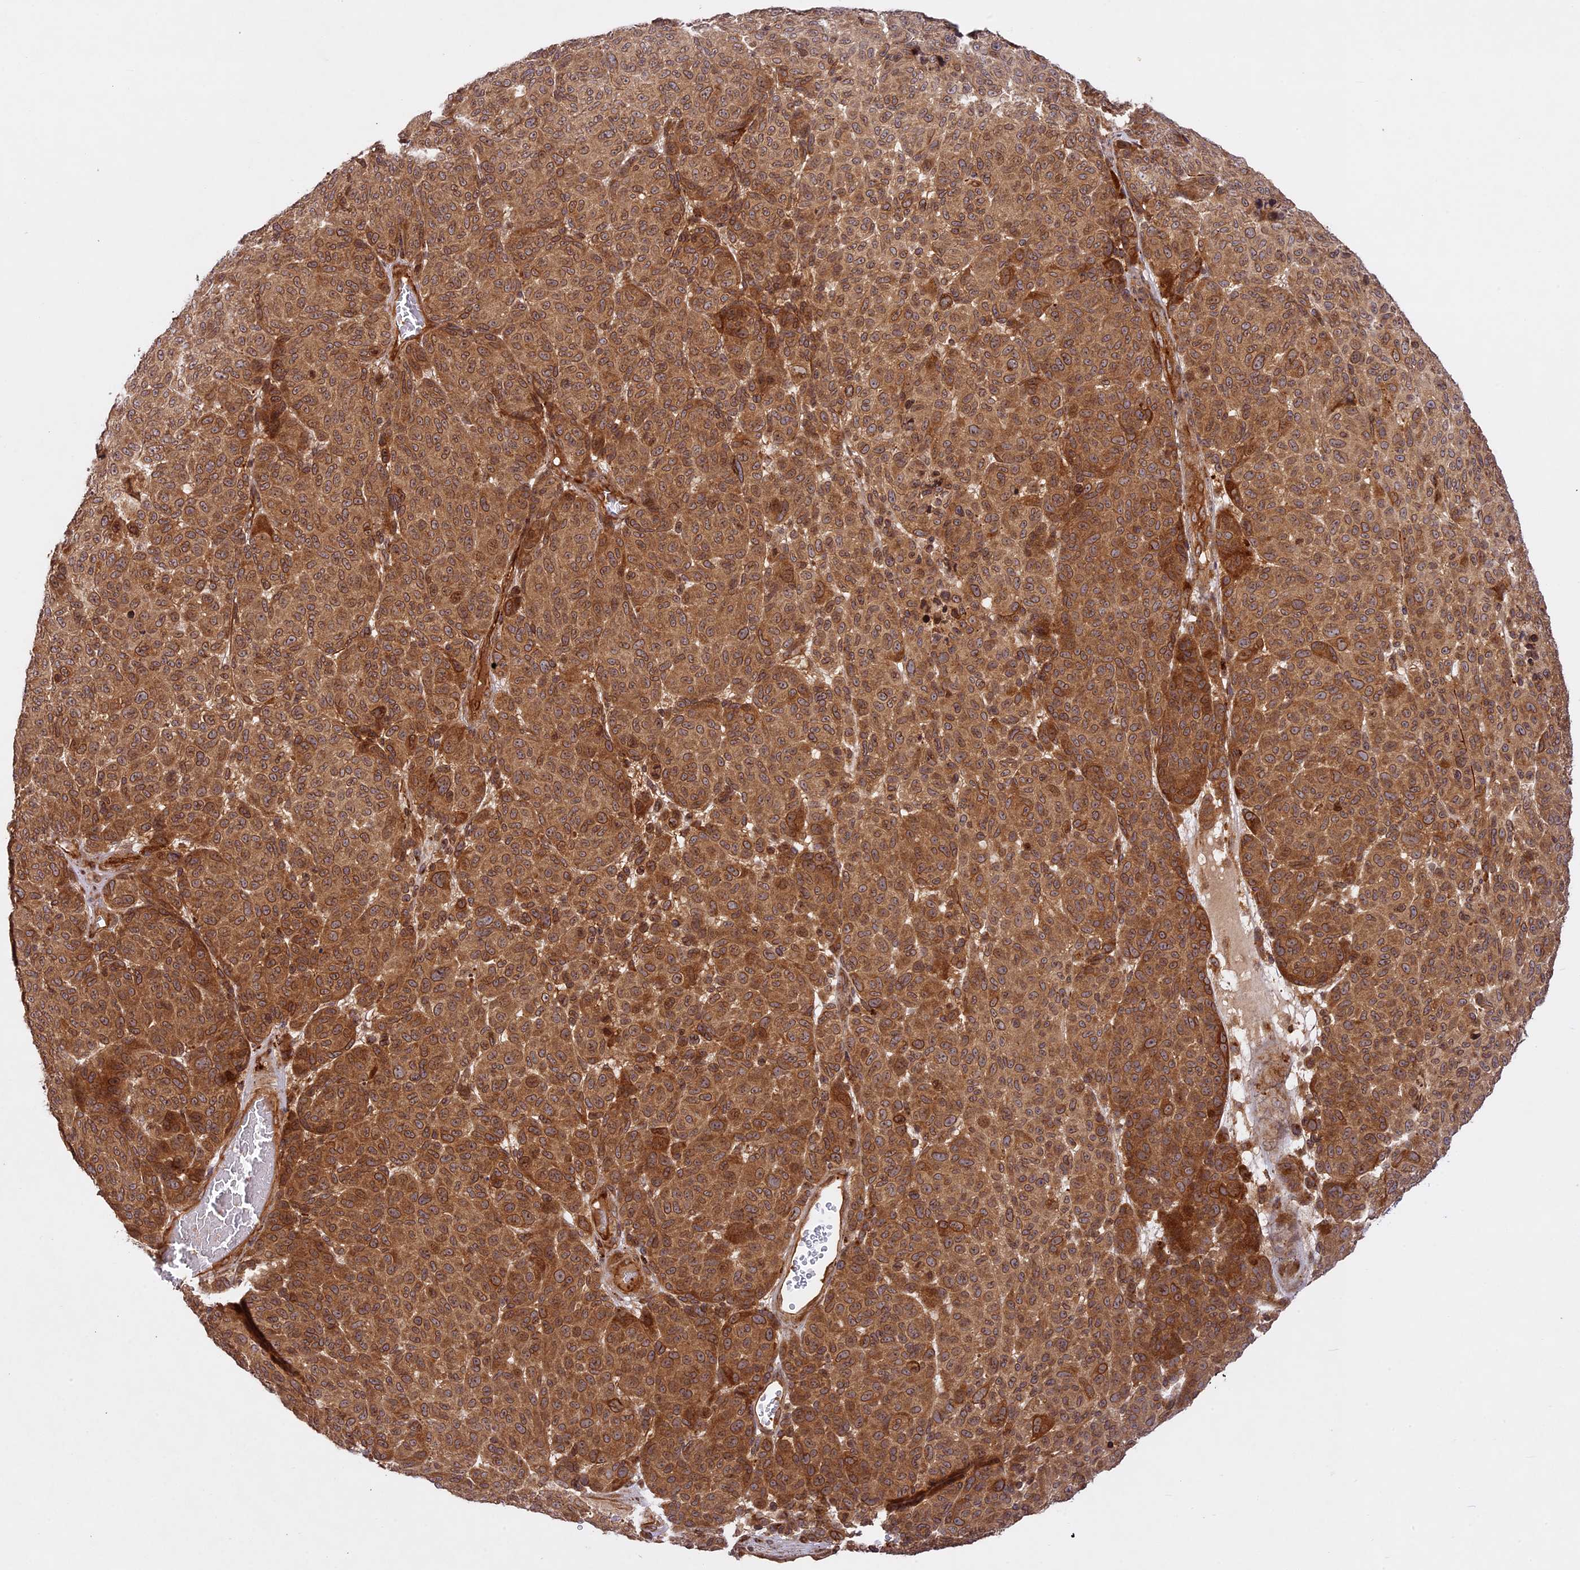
{"staining": {"intensity": "moderate", "quantity": ">75%", "location": "cytoplasmic/membranous,nuclear"}, "tissue": "melanoma", "cell_type": "Tumor cells", "image_type": "cancer", "snomed": [{"axis": "morphology", "description": "Malignant melanoma, NOS"}, {"axis": "topography", "description": "Skin"}], "caption": "Tumor cells reveal medium levels of moderate cytoplasmic/membranous and nuclear expression in approximately >75% of cells in melanoma.", "gene": "DGKH", "patient": {"sex": "male", "age": 49}}